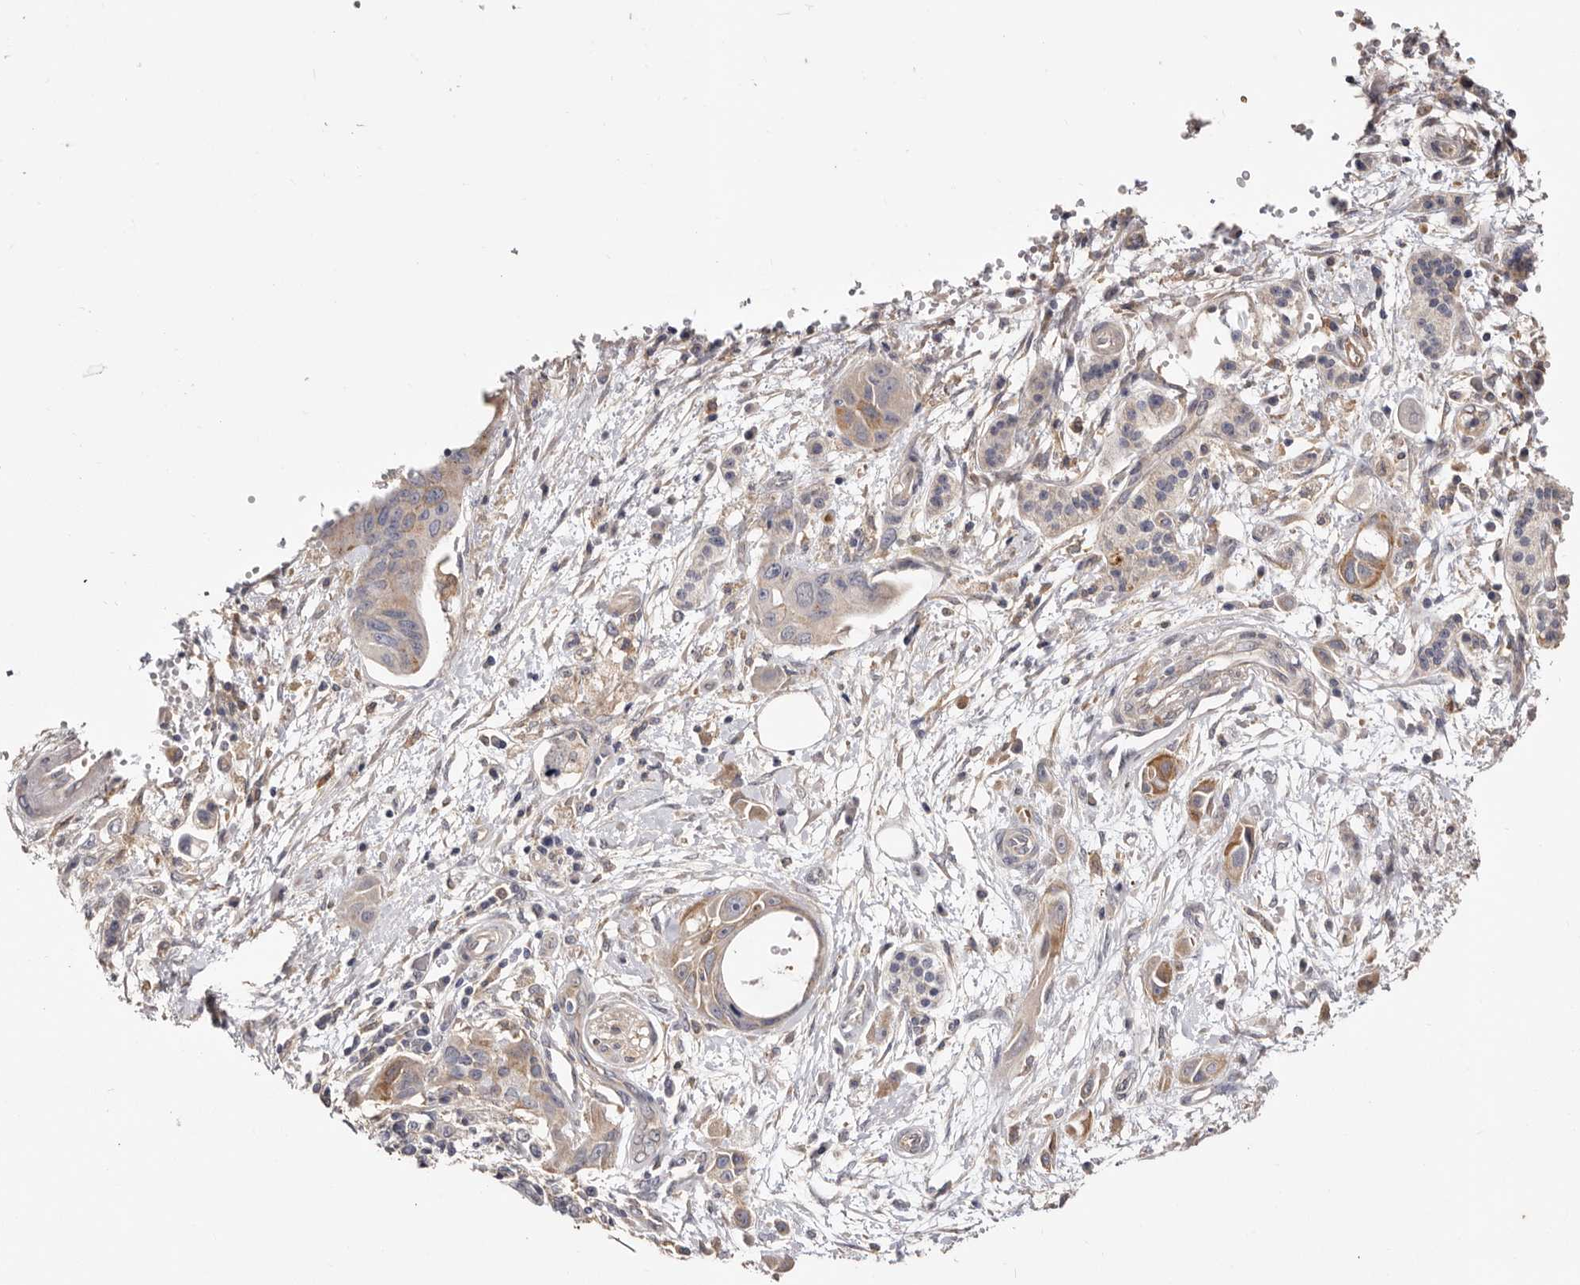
{"staining": {"intensity": "moderate", "quantity": "<25%", "location": "cytoplasmic/membranous"}, "tissue": "pancreatic cancer", "cell_type": "Tumor cells", "image_type": "cancer", "snomed": [{"axis": "morphology", "description": "Adenocarcinoma, NOS"}, {"axis": "topography", "description": "Pancreas"}], "caption": "Pancreatic cancer (adenocarcinoma) stained for a protein reveals moderate cytoplasmic/membranous positivity in tumor cells.", "gene": "LRRC25", "patient": {"sex": "female", "age": 73}}